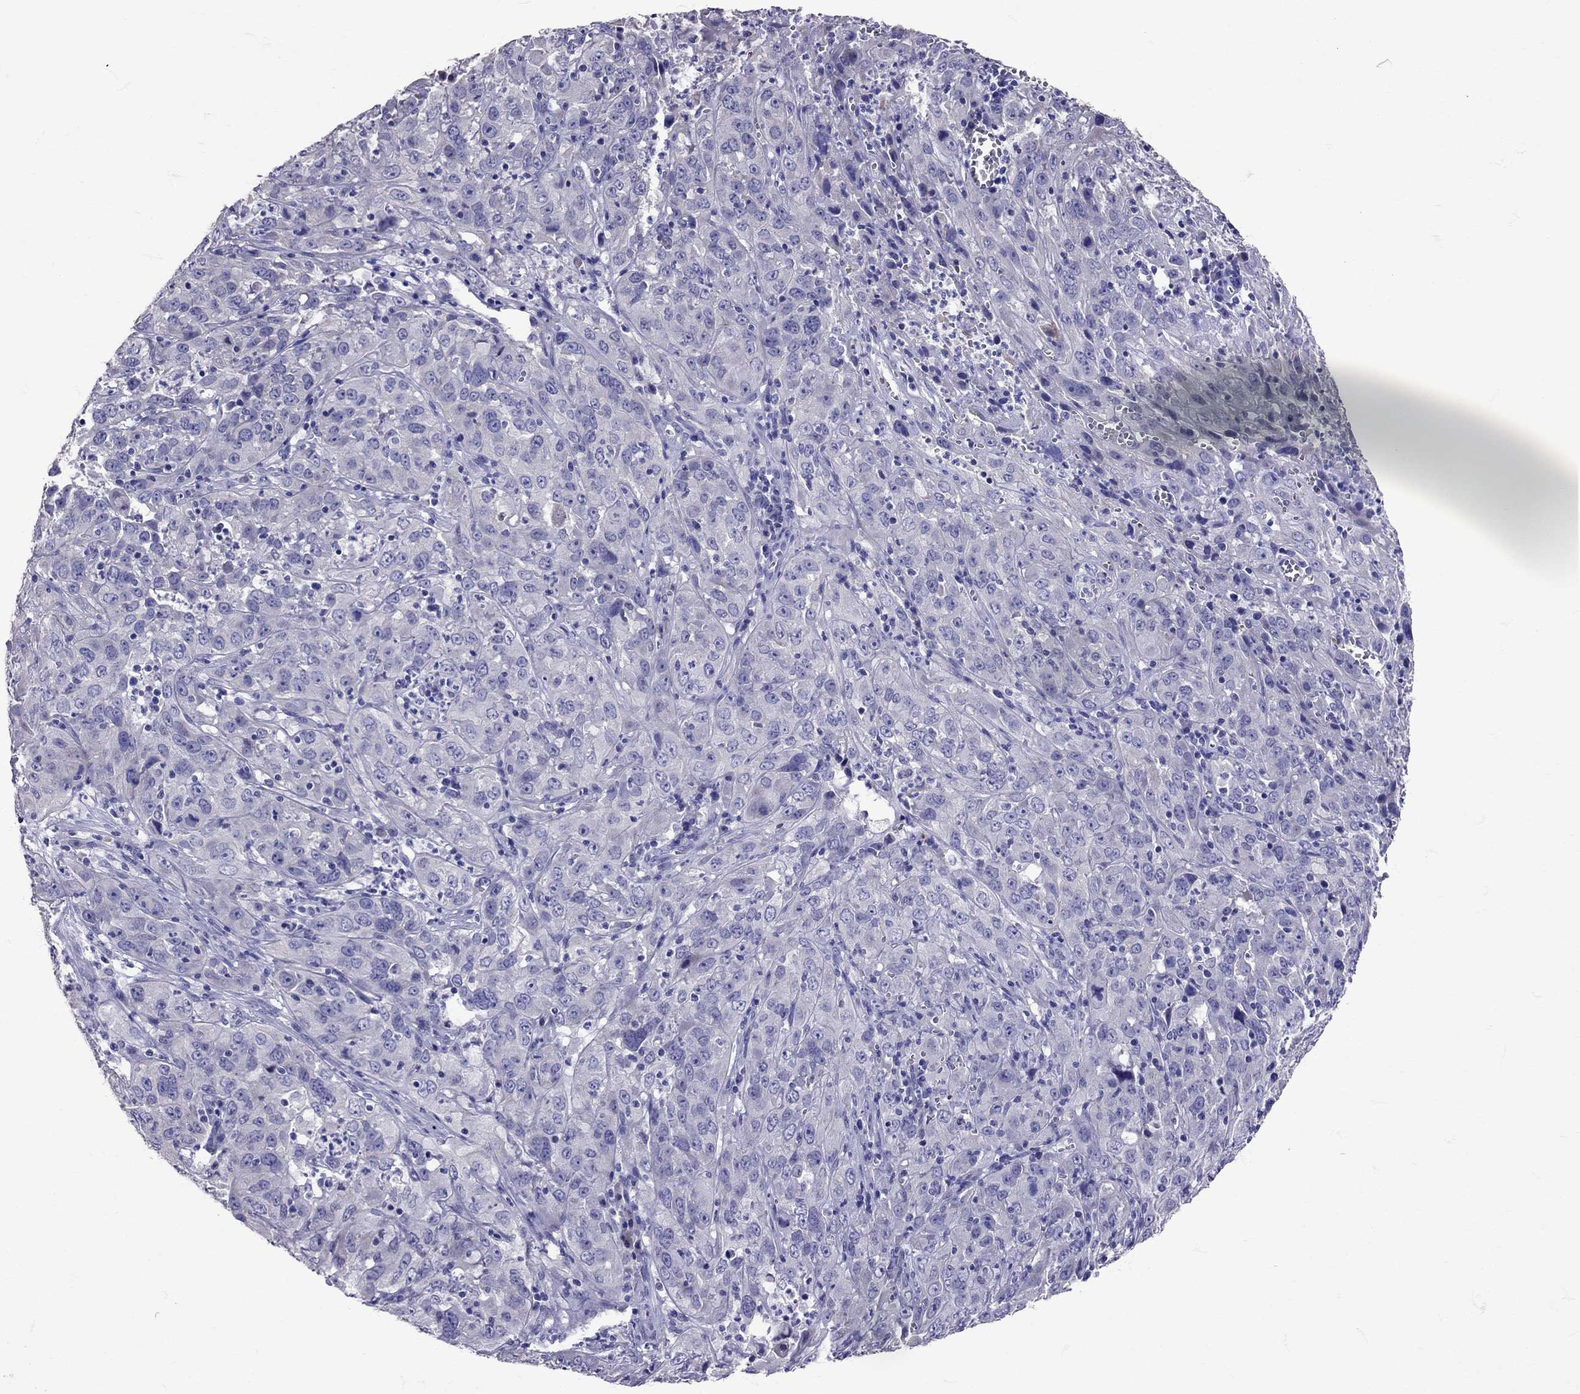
{"staining": {"intensity": "negative", "quantity": "none", "location": "none"}, "tissue": "cervical cancer", "cell_type": "Tumor cells", "image_type": "cancer", "snomed": [{"axis": "morphology", "description": "Squamous cell carcinoma, NOS"}, {"axis": "topography", "description": "Cervix"}], "caption": "IHC of cervical cancer shows no expression in tumor cells.", "gene": "TBR1", "patient": {"sex": "female", "age": 32}}